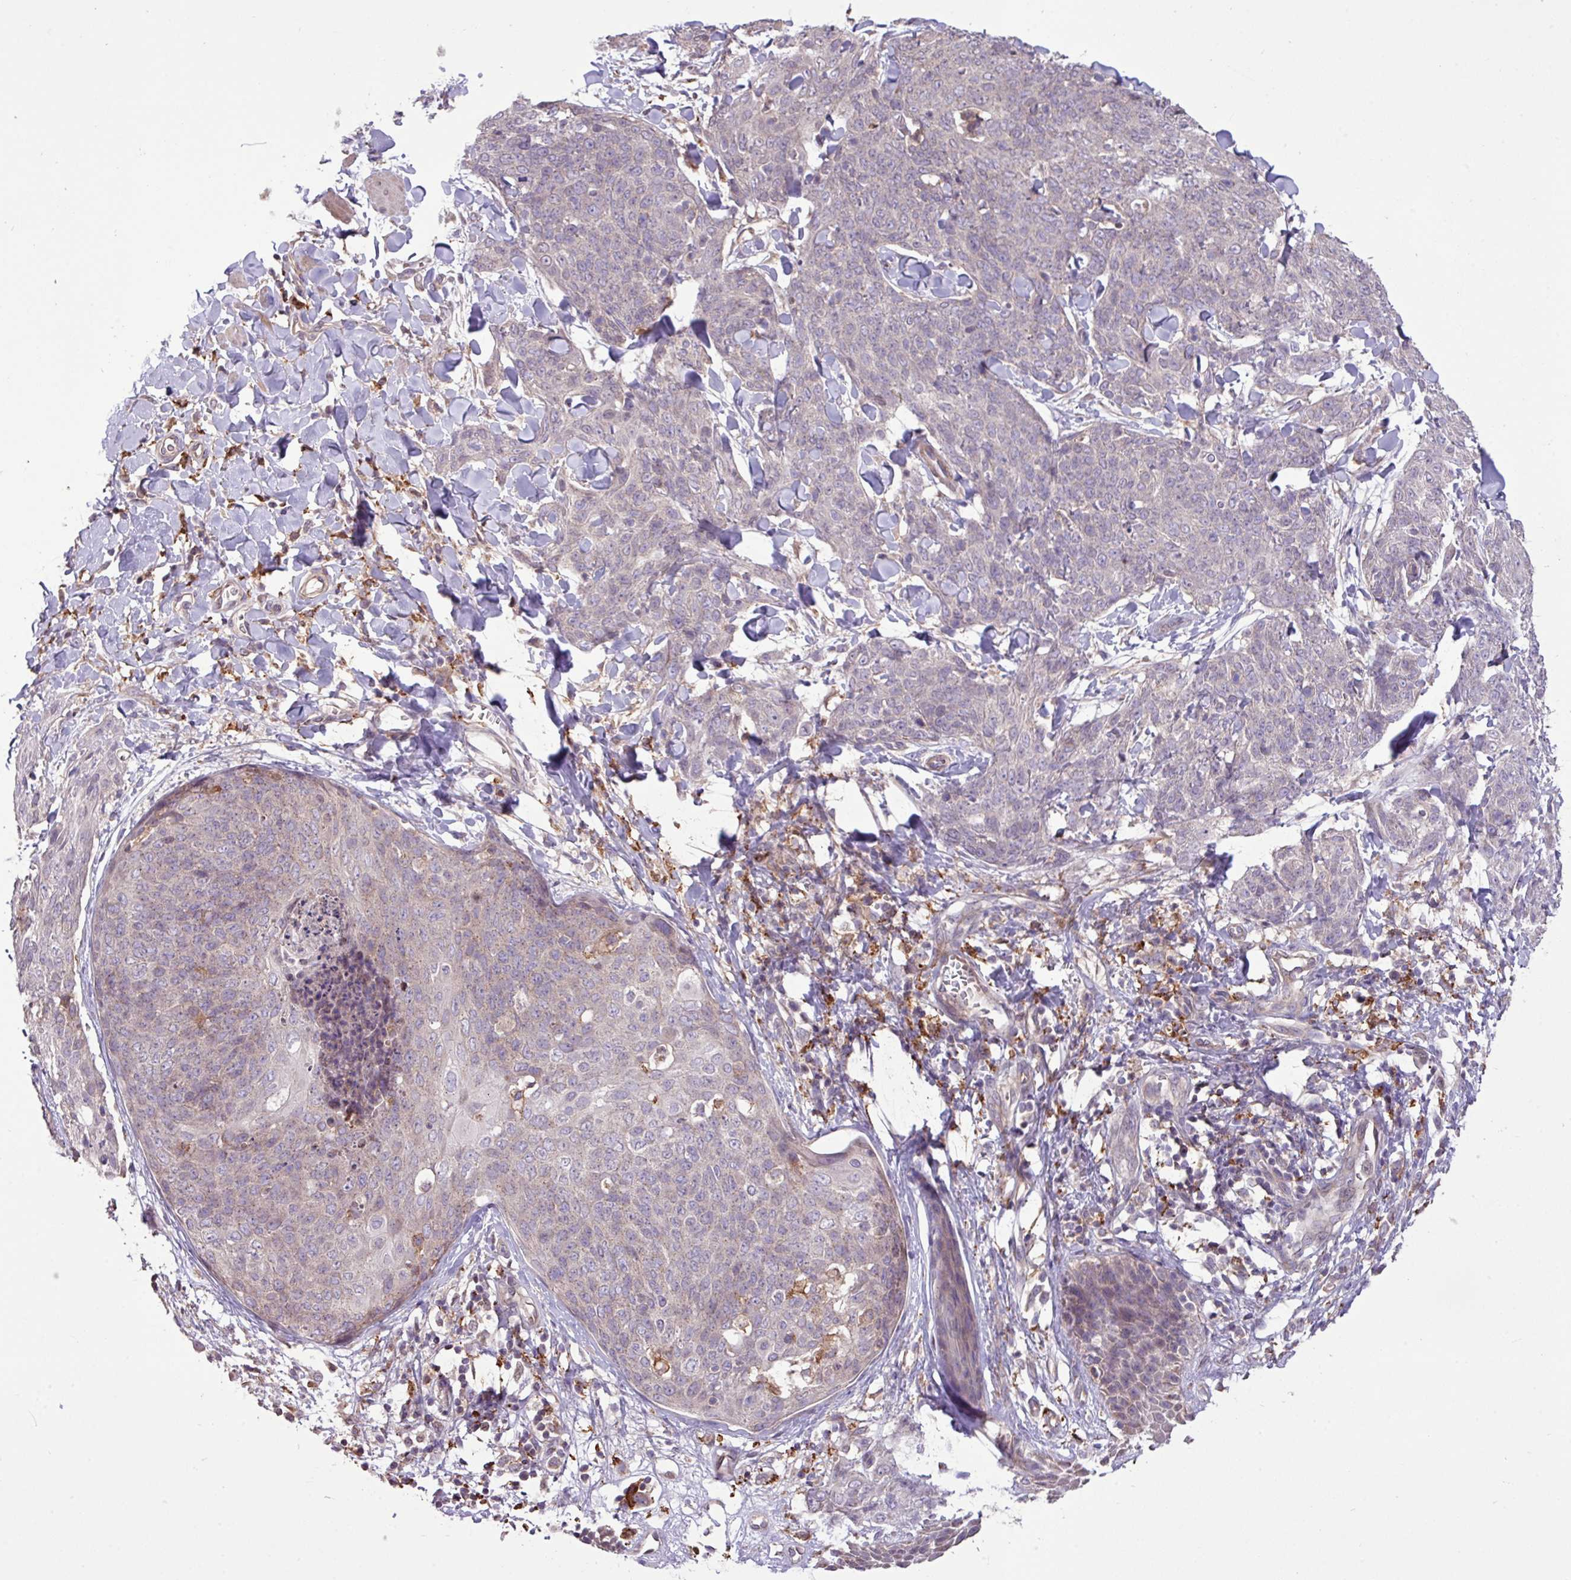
{"staining": {"intensity": "negative", "quantity": "none", "location": "none"}, "tissue": "skin cancer", "cell_type": "Tumor cells", "image_type": "cancer", "snomed": [{"axis": "morphology", "description": "Squamous cell carcinoma, NOS"}, {"axis": "topography", "description": "Skin"}, {"axis": "topography", "description": "Vulva"}], "caption": "Skin cancer was stained to show a protein in brown. There is no significant positivity in tumor cells.", "gene": "ARHGEF25", "patient": {"sex": "female", "age": 85}}